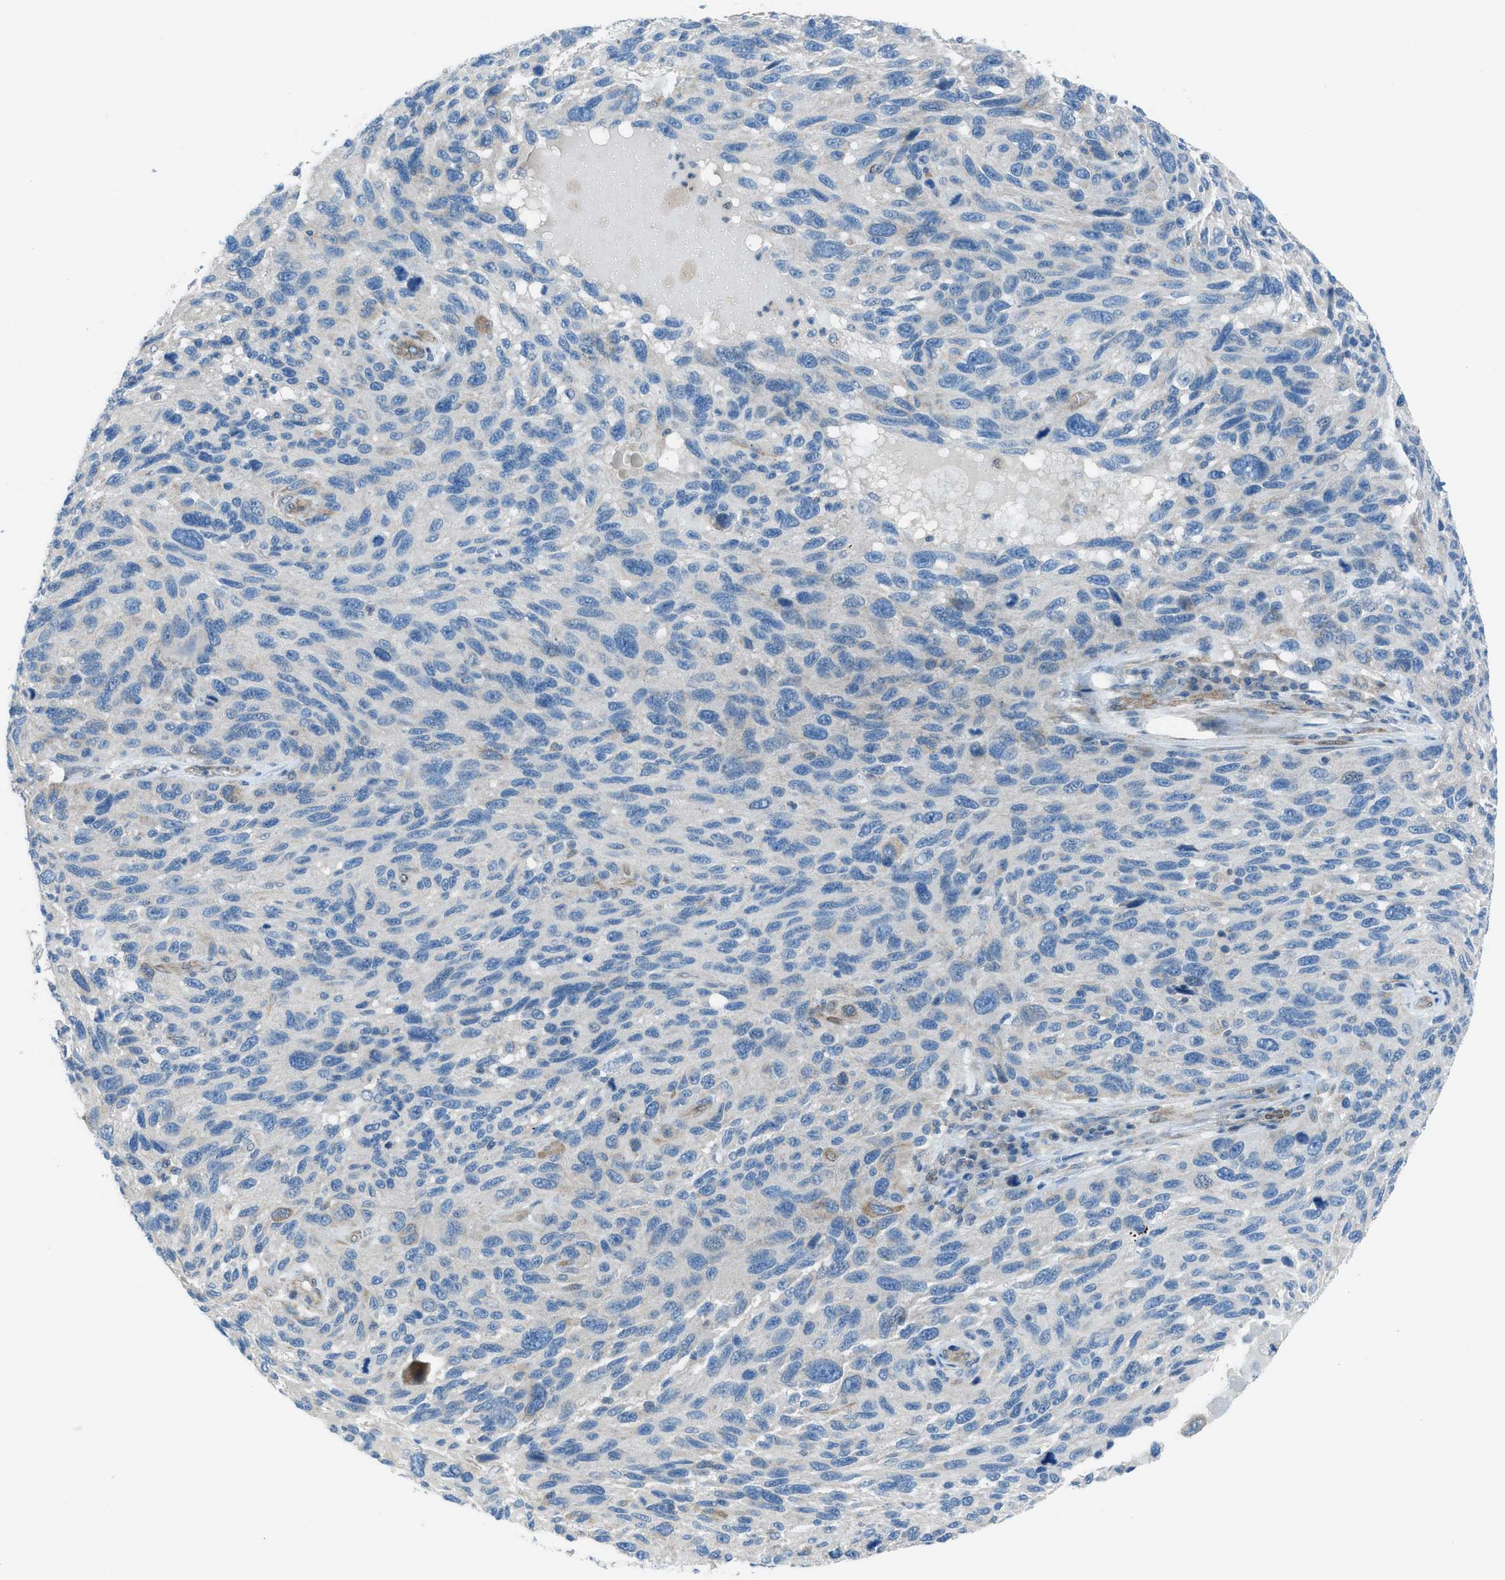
{"staining": {"intensity": "negative", "quantity": "none", "location": "none"}, "tissue": "melanoma", "cell_type": "Tumor cells", "image_type": "cancer", "snomed": [{"axis": "morphology", "description": "Malignant melanoma, NOS"}, {"axis": "topography", "description": "Skin"}], "caption": "Immunohistochemical staining of malignant melanoma demonstrates no significant expression in tumor cells.", "gene": "PRKN", "patient": {"sex": "male", "age": 53}}